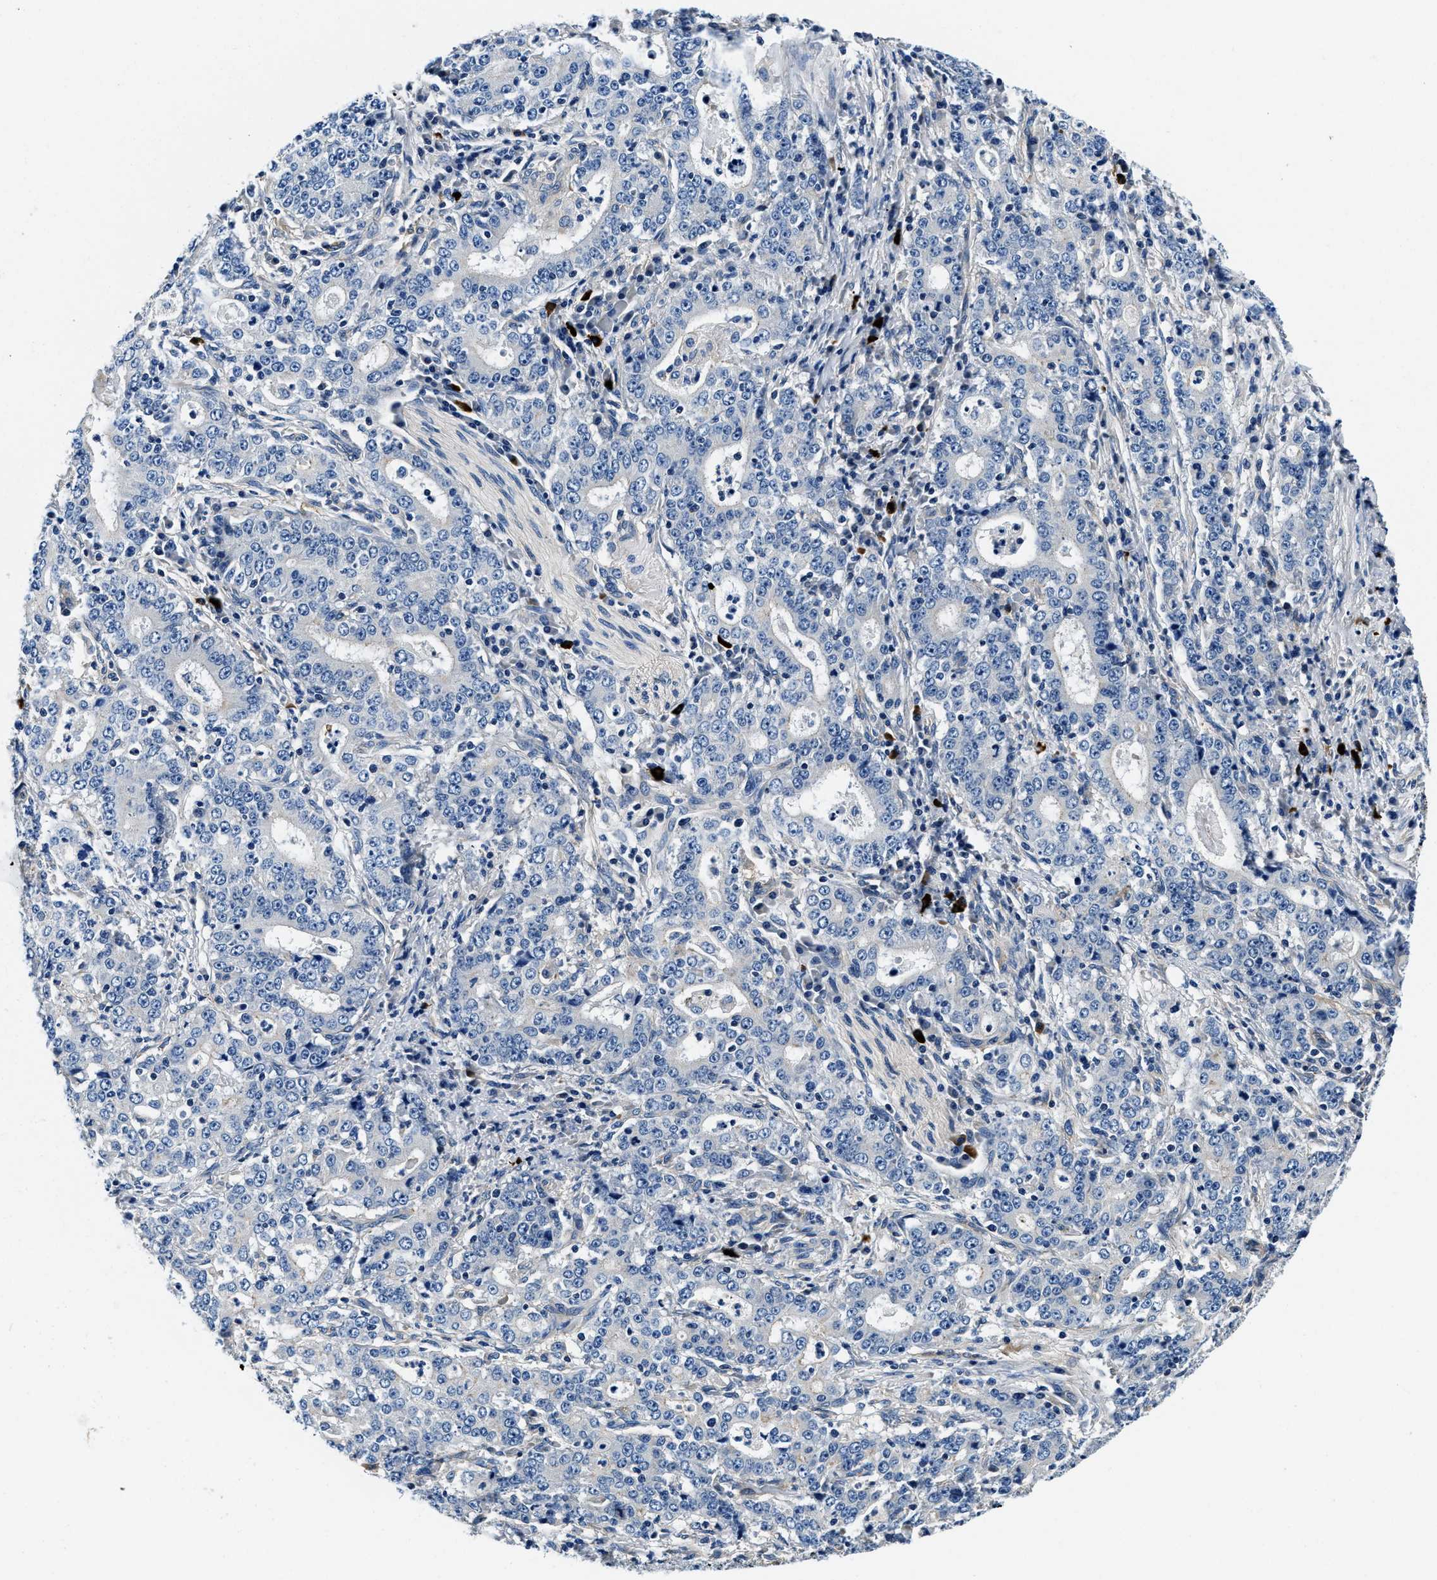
{"staining": {"intensity": "negative", "quantity": "none", "location": "none"}, "tissue": "stomach cancer", "cell_type": "Tumor cells", "image_type": "cancer", "snomed": [{"axis": "morphology", "description": "Normal tissue, NOS"}, {"axis": "morphology", "description": "Adenocarcinoma, NOS"}, {"axis": "topography", "description": "Stomach, upper"}, {"axis": "topography", "description": "Stomach"}], "caption": "The photomicrograph reveals no staining of tumor cells in stomach adenocarcinoma.", "gene": "ZFAND3", "patient": {"sex": "male", "age": 59}}